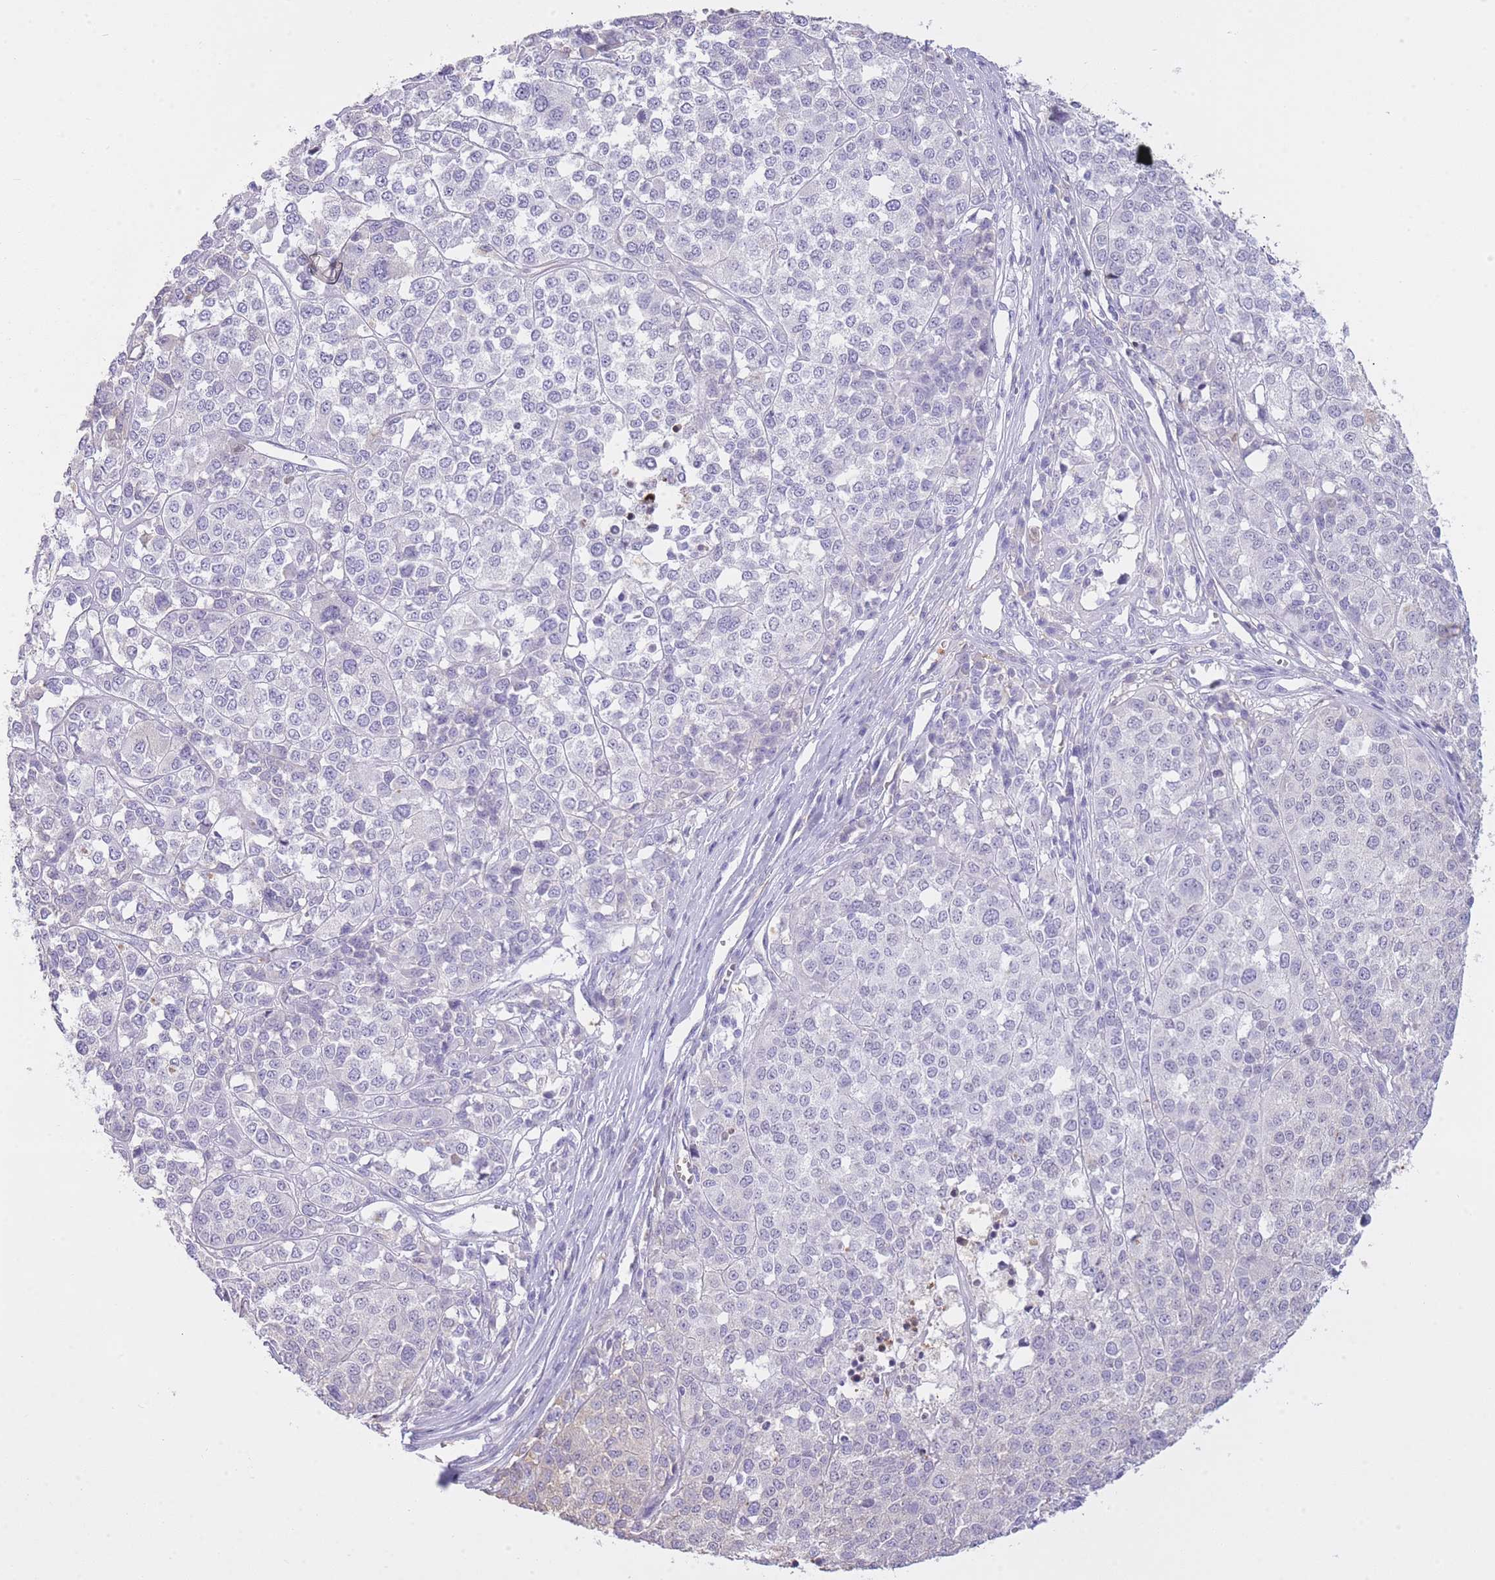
{"staining": {"intensity": "negative", "quantity": "none", "location": "none"}, "tissue": "melanoma", "cell_type": "Tumor cells", "image_type": "cancer", "snomed": [{"axis": "morphology", "description": "Malignant melanoma, Metastatic site"}, {"axis": "topography", "description": "Lymph node"}], "caption": "Tumor cells are negative for brown protein staining in malignant melanoma (metastatic site). (Stains: DAB immunohistochemistry (IHC) with hematoxylin counter stain, Microscopy: brightfield microscopy at high magnification).", "gene": "AP3S2", "patient": {"sex": "male", "age": 44}}